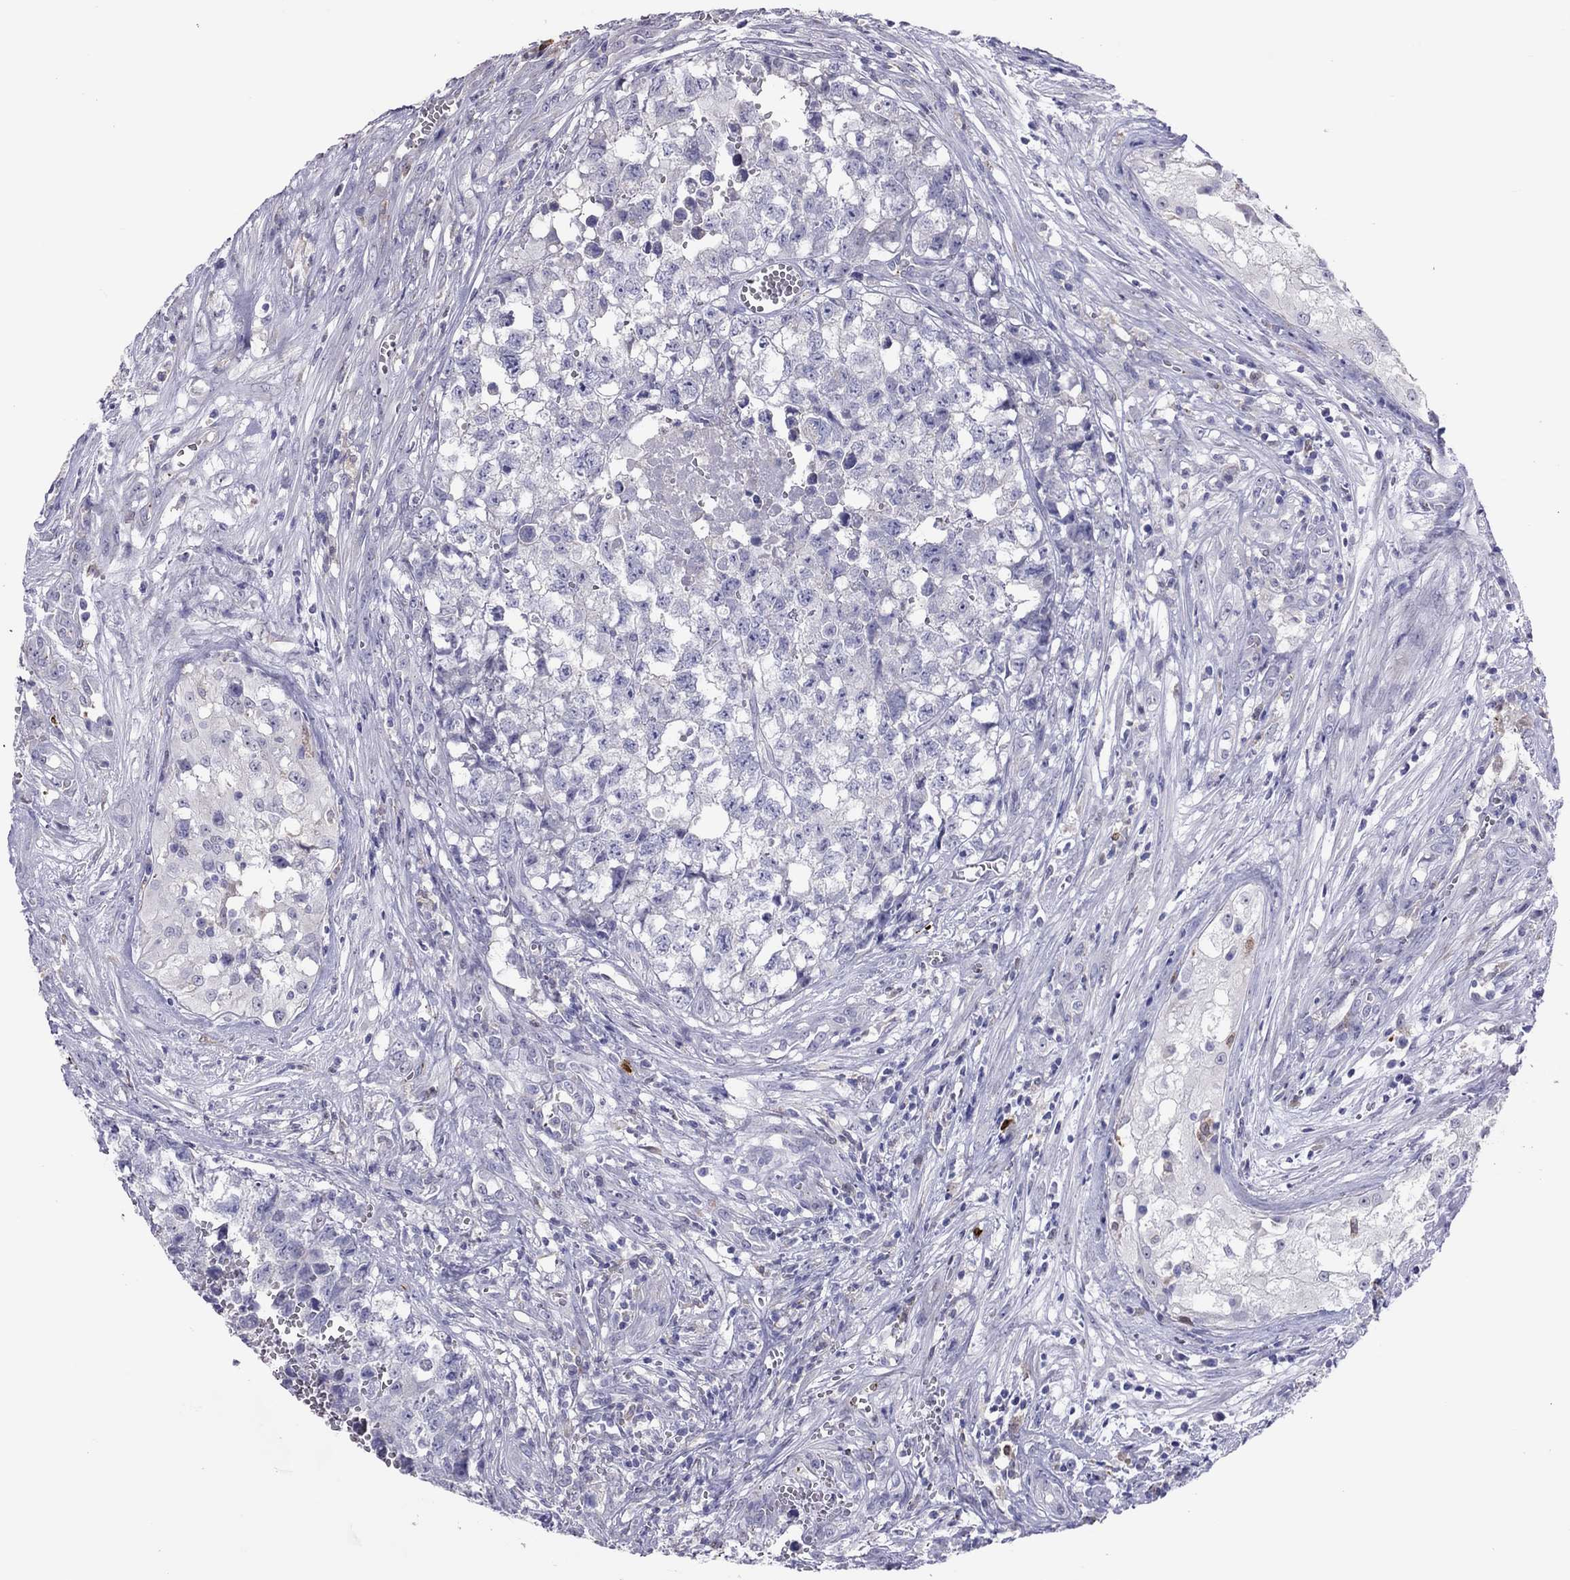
{"staining": {"intensity": "negative", "quantity": "none", "location": "none"}, "tissue": "testis cancer", "cell_type": "Tumor cells", "image_type": "cancer", "snomed": [{"axis": "morphology", "description": "Seminoma, NOS"}, {"axis": "morphology", "description": "Carcinoma, Embryonal, NOS"}, {"axis": "topography", "description": "Testis"}], "caption": "A high-resolution image shows IHC staining of testis cancer (embryonal carcinoma), which displays no significant expression in tumor cells.", "gene": "ADORA2A", "patient": {"sex": "male", "age": 22}}